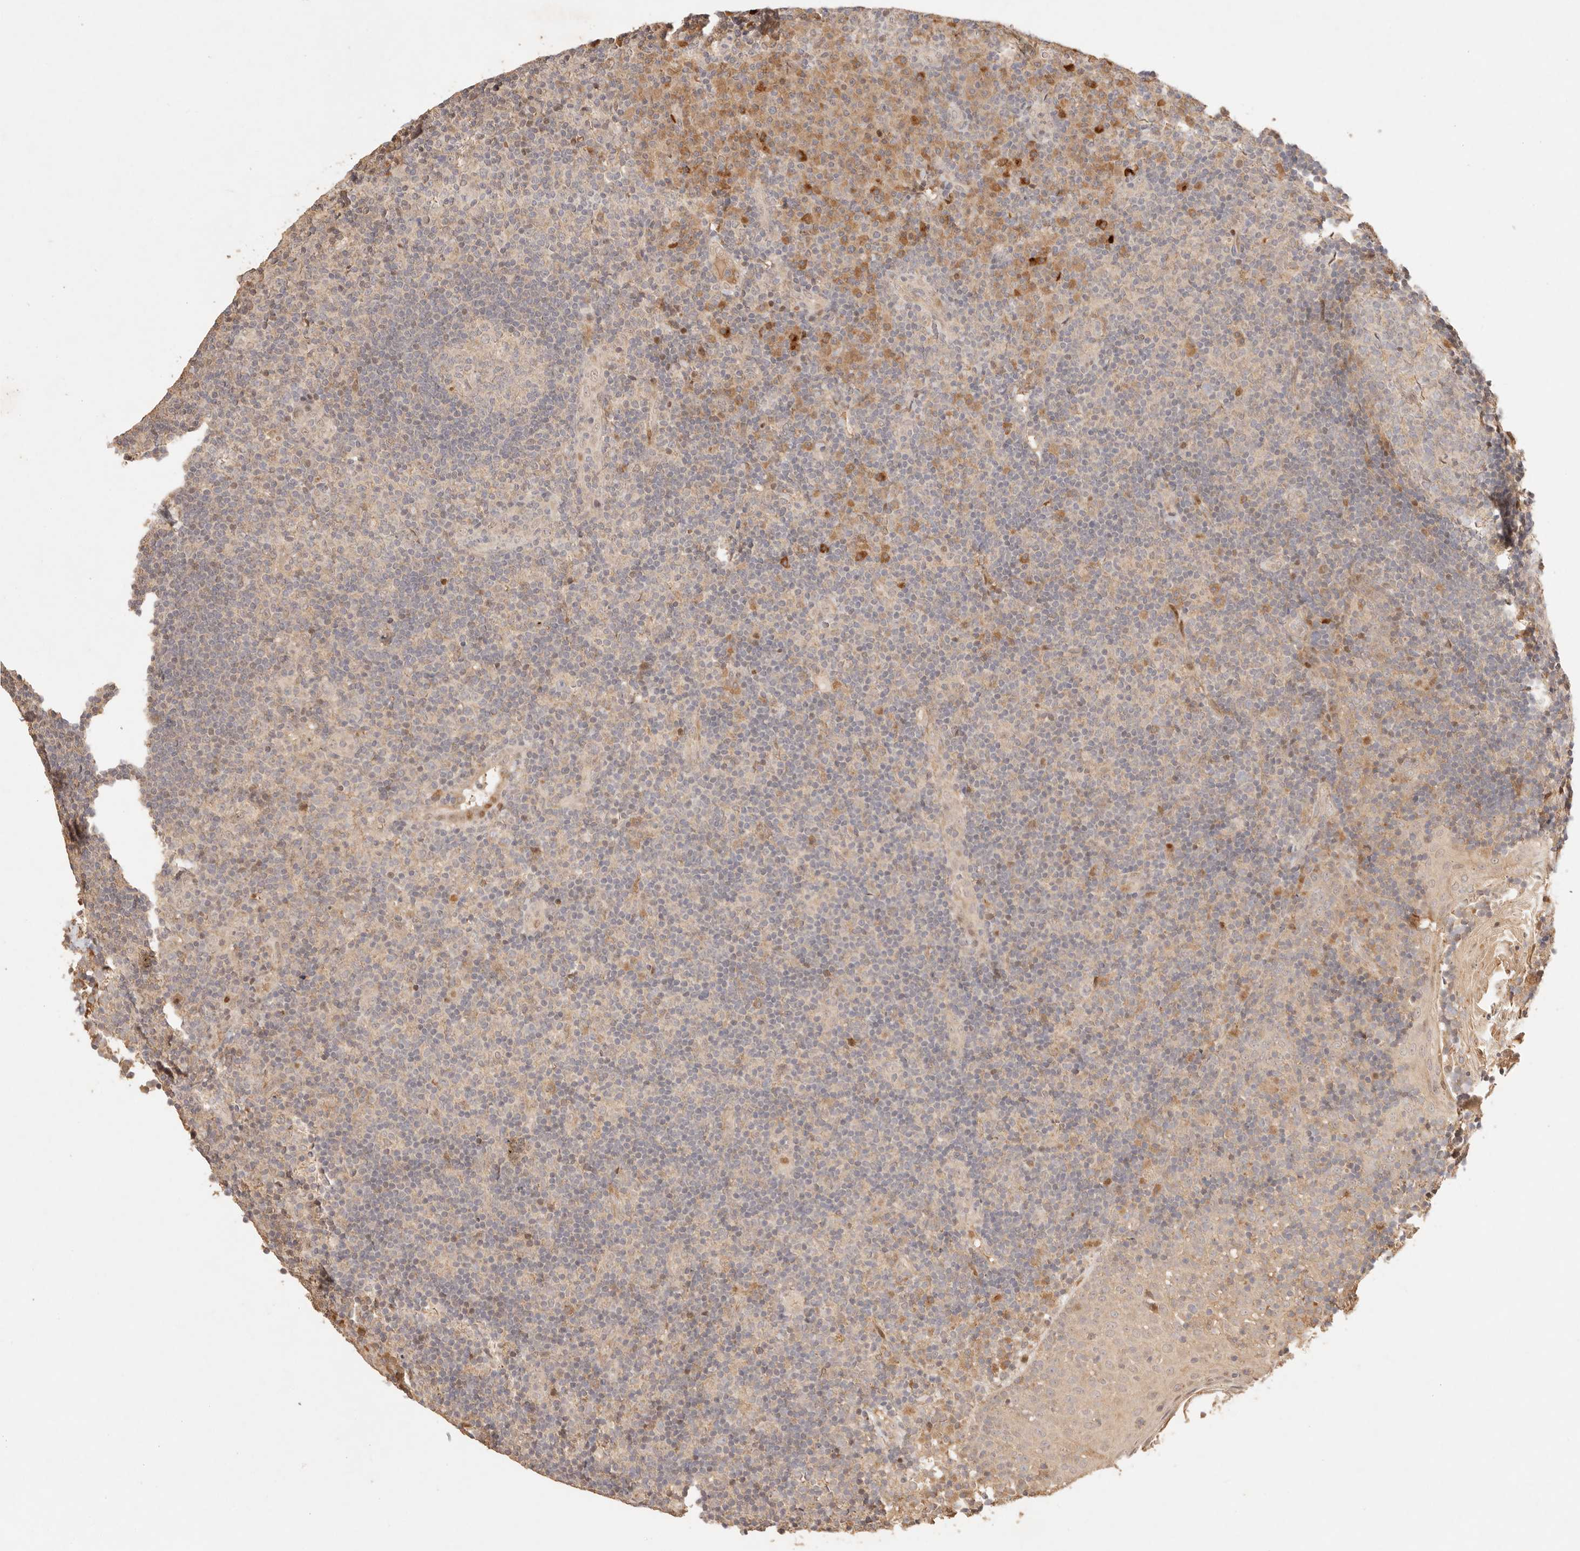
{"staining": {"intensity": "negative", "quantity": "none", "location": "none"}, "tissue": "tonsil", "cell_type": "Germinal center cells", "image_type": "normal", "snomed": [{"axis": "morphology", "description": "Normal tissue, NOS"}, {"axis": "topography", "description": "Tonsil"}], "caption": "This is a photomicrograph of IHC staining of benign tonsil, which shows no staining in germinal center cells. Nuclei are stained in blue.", "gene": "PHLDA3", "patient": {"sex": "female", "age": 40}}